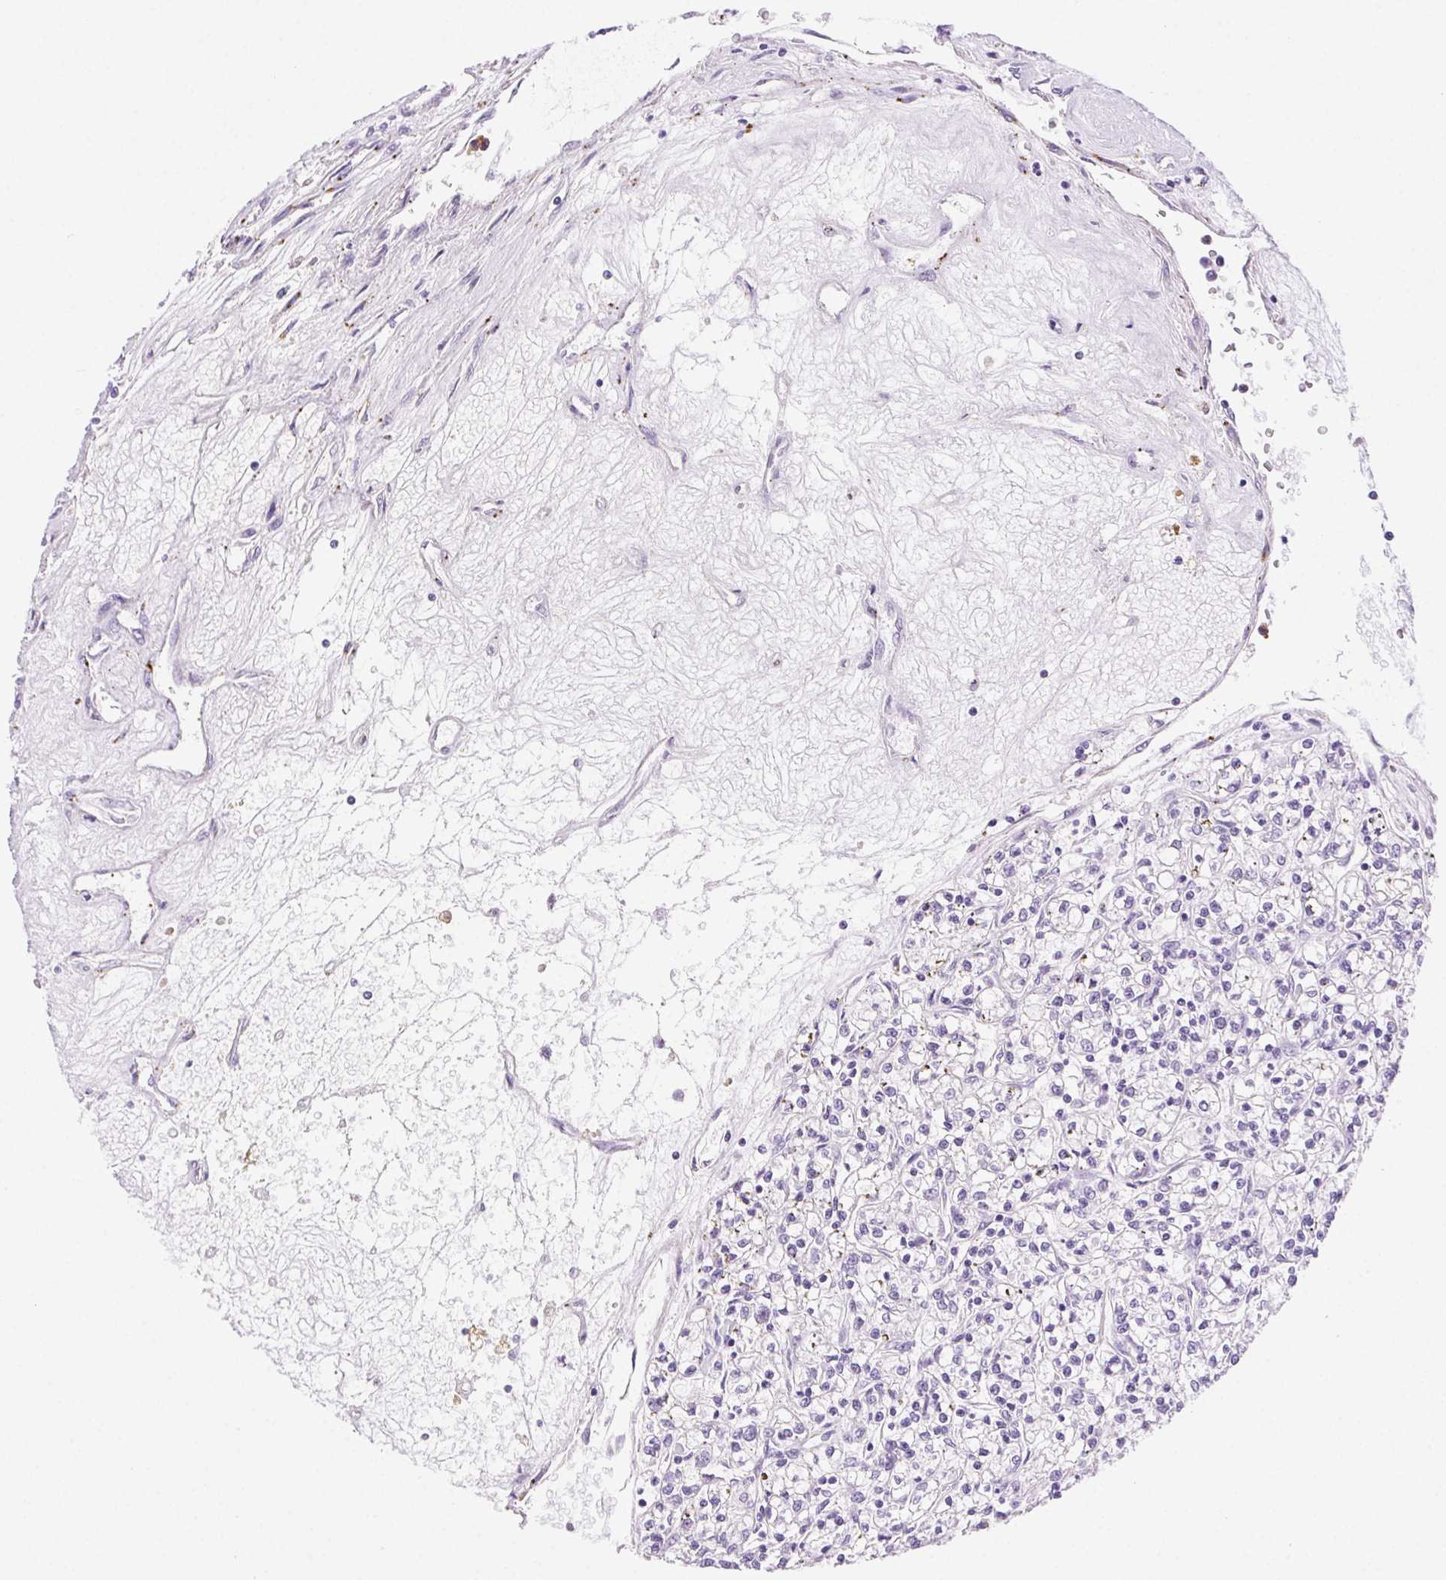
{"staining": {"intensity": "negative", "quantity": "none", "location": "none"}, "tissue": "renal cancer", "cell_type": "Tumor cells", "image_type": "cancer", "snomed": [{"axis": "morphology", "description": "Adenocarcinoma, NOS"}, {"axis": "topography", "description": "Kidney"}], "caption": "This is an IHC histopathology image of human adenocarcinoma (renal). There is no positivity in tumor cells.", "gene": "SHCBP1L", "patient": {"sex": "female", "age": 59}}